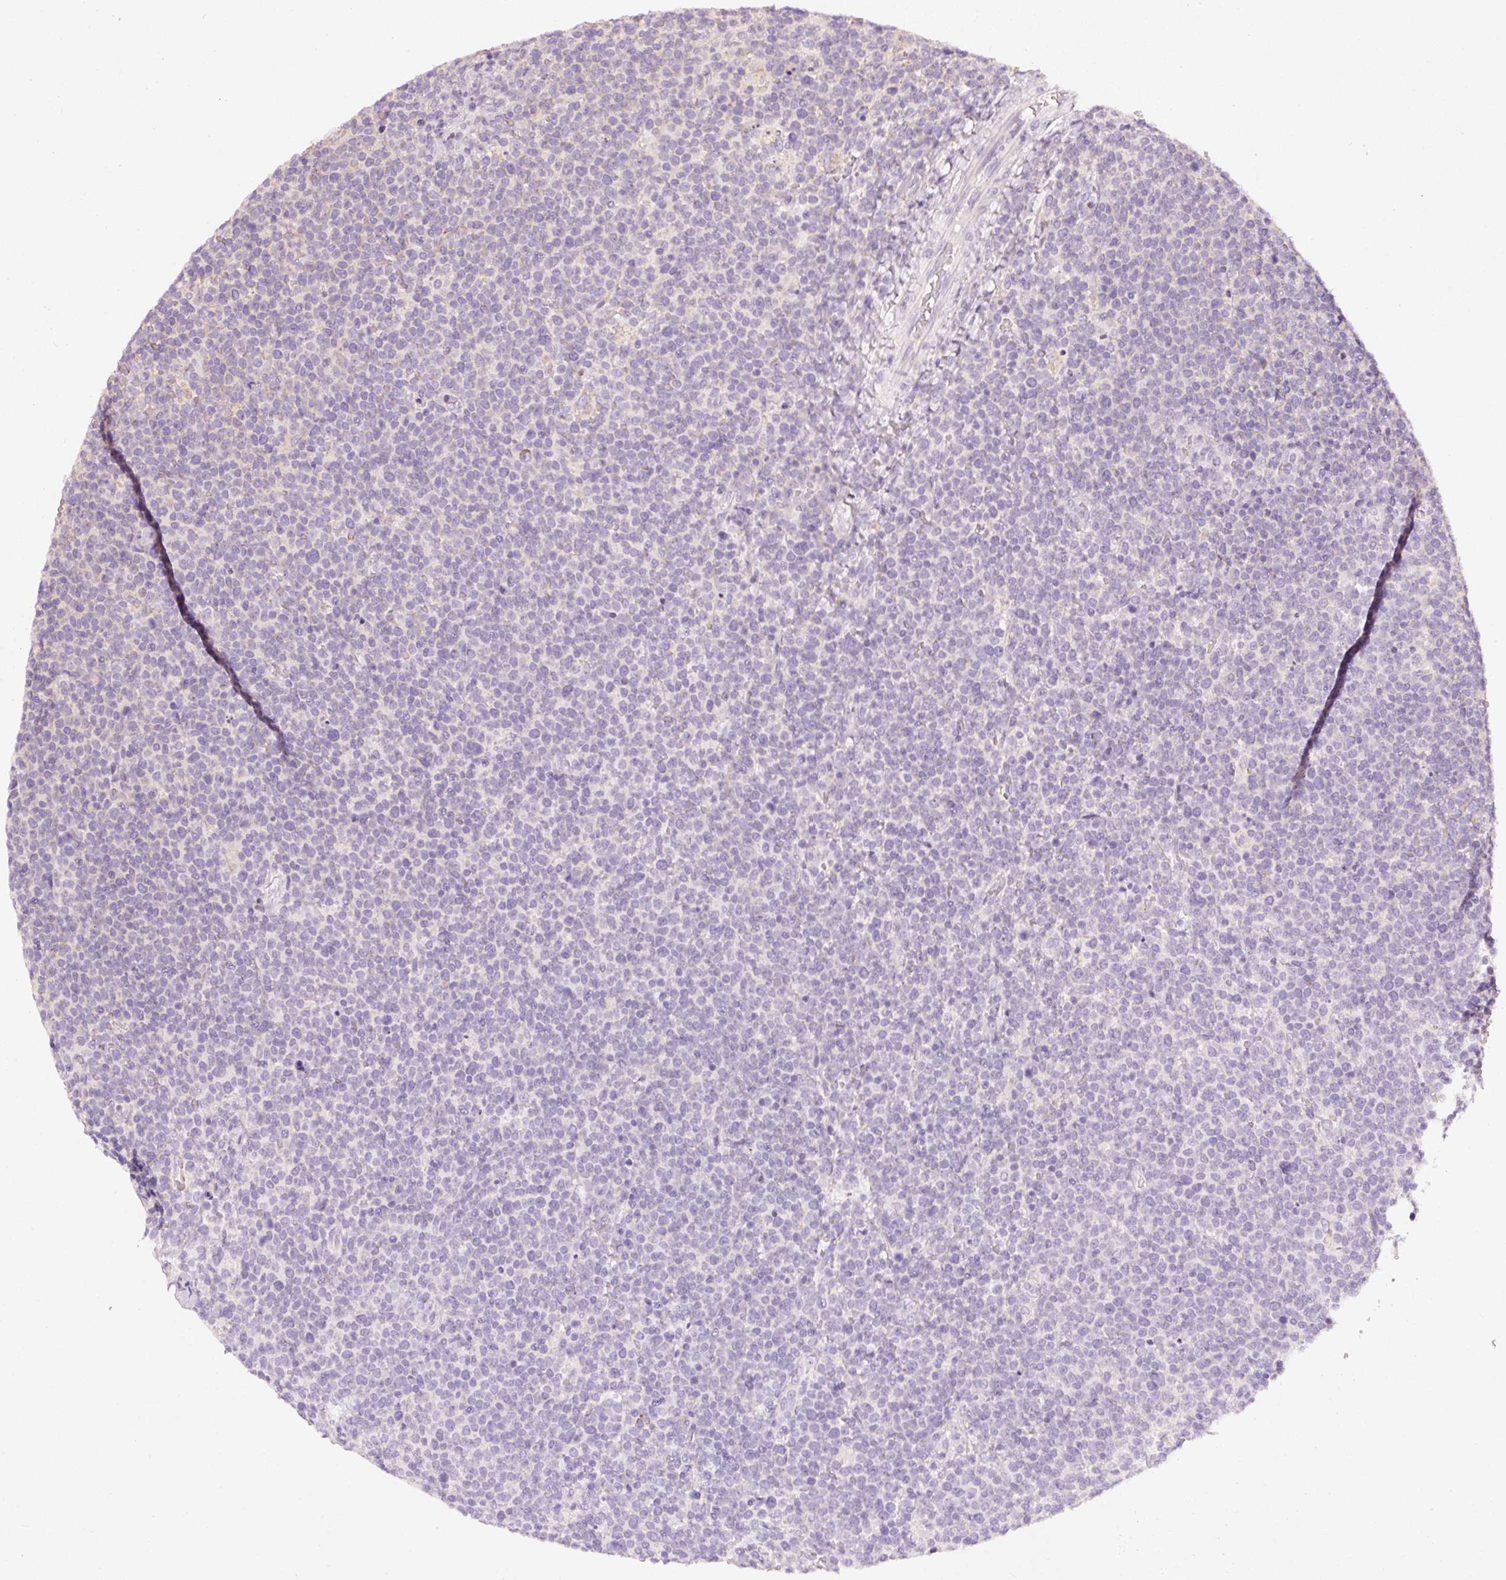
{"staining": {"intensity": "negative", "quantity": "none", "location": "none"}, "tissue": "lymphoma", "cell_type": "Tumor cells", "image_type": "cancer", "snomed": [{"axis": "morphology", "description": "Malignant lymphoma, non-Hodgkin's type, High grade"}, {"axis": "topography", "description": "Lymph node"}], "caption": "High magnification brightfield microscopy of lymphoma stained with DAB (3,3'-diaminobenzidine) (brown) and counterstained with hematoxylin (blue): tumor cells show no significant positivity.", "gene": "MTHFD1L", "patient": {"sex": "male", "age": 61}}